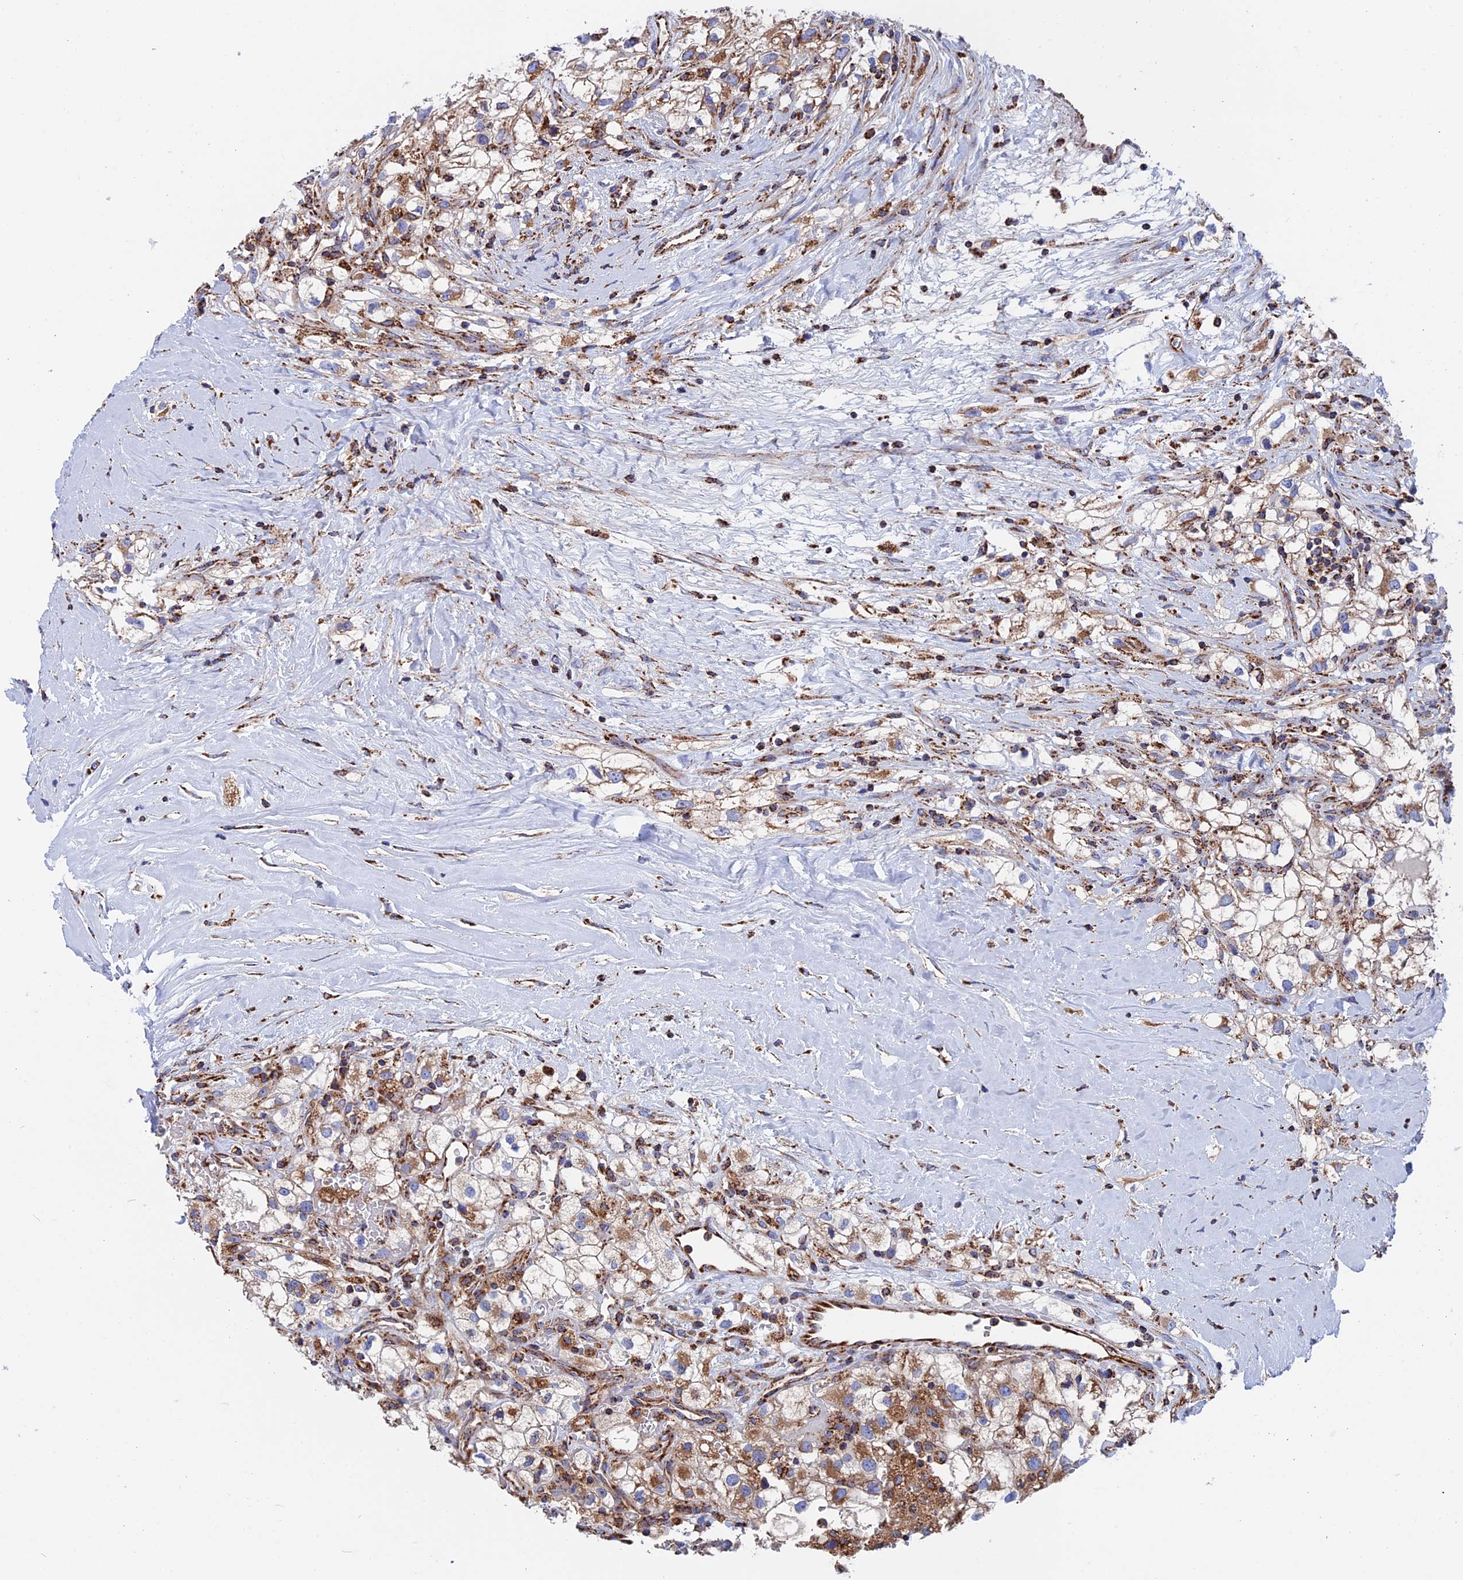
{"staining": {"intensity": "moderate", "quantity": "<25%", "location": "cytoplasmic/membranous"}, "tissue": "renal cancer", "cell_type": "Tumor cells", "image_type": "cancer", "snomed": [{"axis": "morphology", "description": "Adenocarcinoma, NOS"}, {"axis": "topography", "description": "Kidney"}], "caption": "Protein staining of renal cancer (adenocarcinoma) tissue displays moderate cytoplasmic/membranous staining in about <25% of tumor cells.", "gene": "WDR83", "patient": {"sex": "male", "age": 59}}